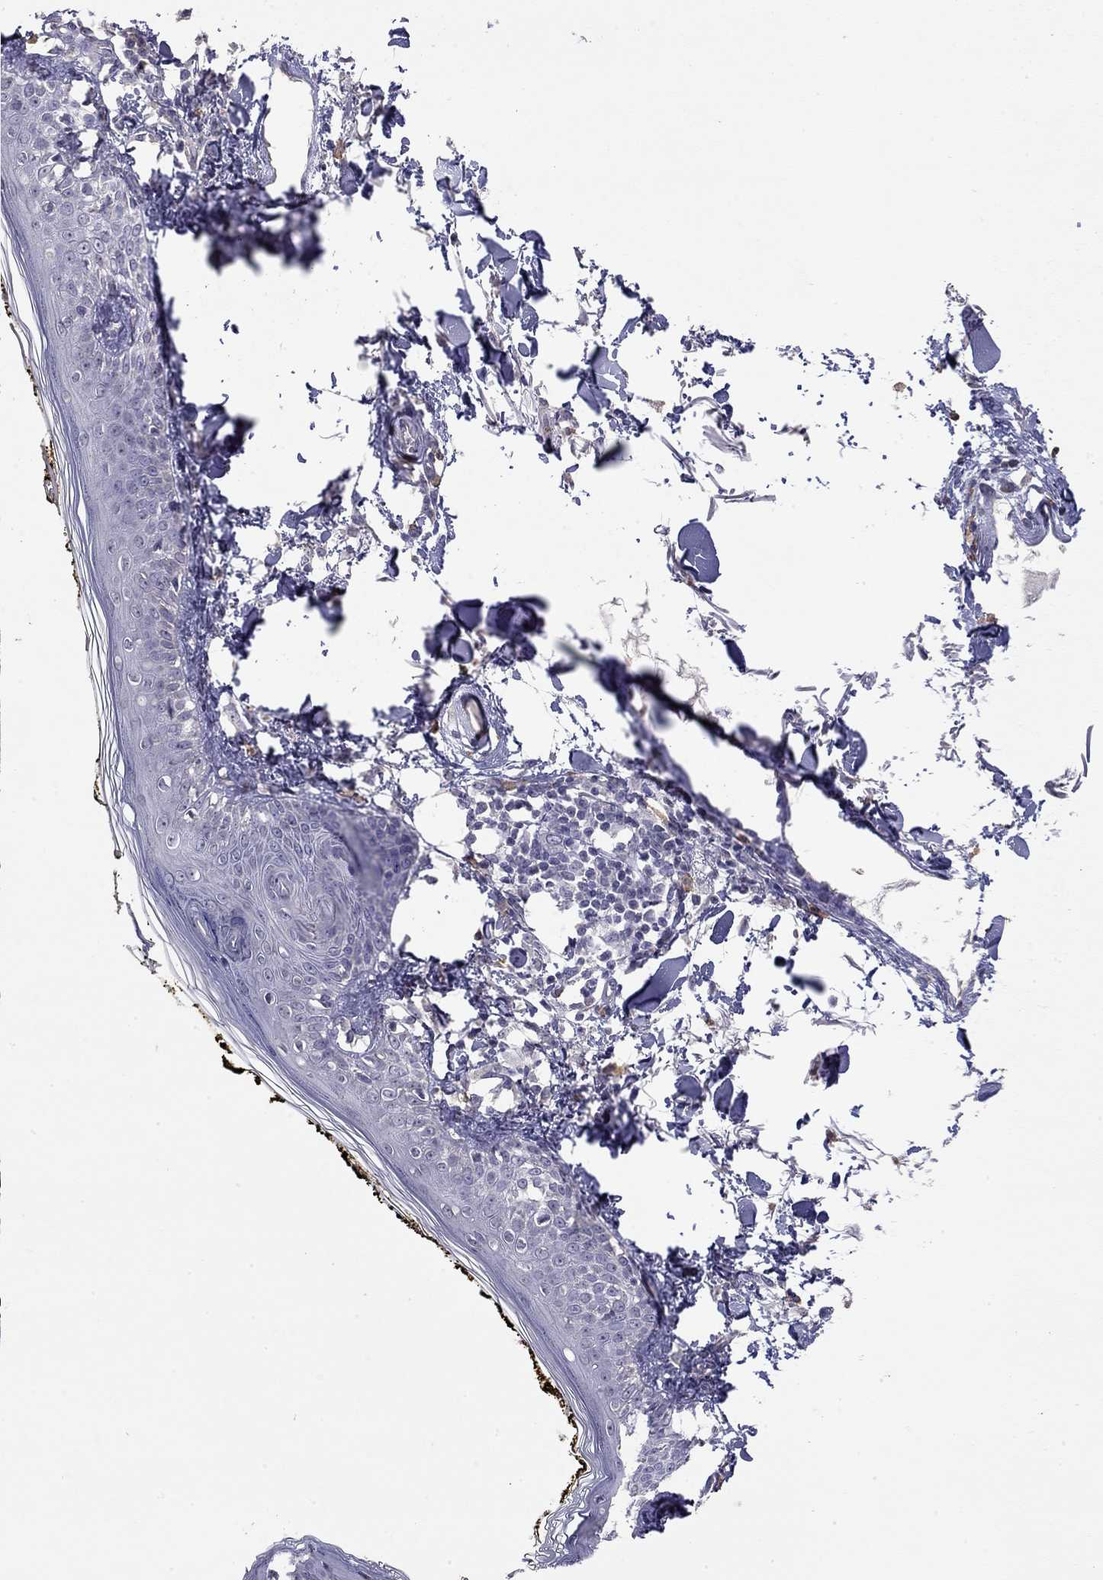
{"staining": {"intensity": "negative", "quantity": "none", "location": "none"}, "tissue": "skin", "cell_type": "Fibroblasts", "image_type": "normal", "snomed": [{"axis": "morphology", "description": "Normal tissue, NOS"}, {"axis": "topography", "description": "Skin"}], "caption": "High magnification brightfield microscopy of normal skin stained with DAB (brown) and counterstained with hematoxylin (blue): fibroblasts show no significant expression. The staining was performed using DAB (3,3'-diaminobenzidine) to visualize the protein expression in brown, while the nuclei were stained in blue with hematoxylin (Magnification: 20x).", "gene": "WNK3", "patient": {"sex": "male", "age": 76}}